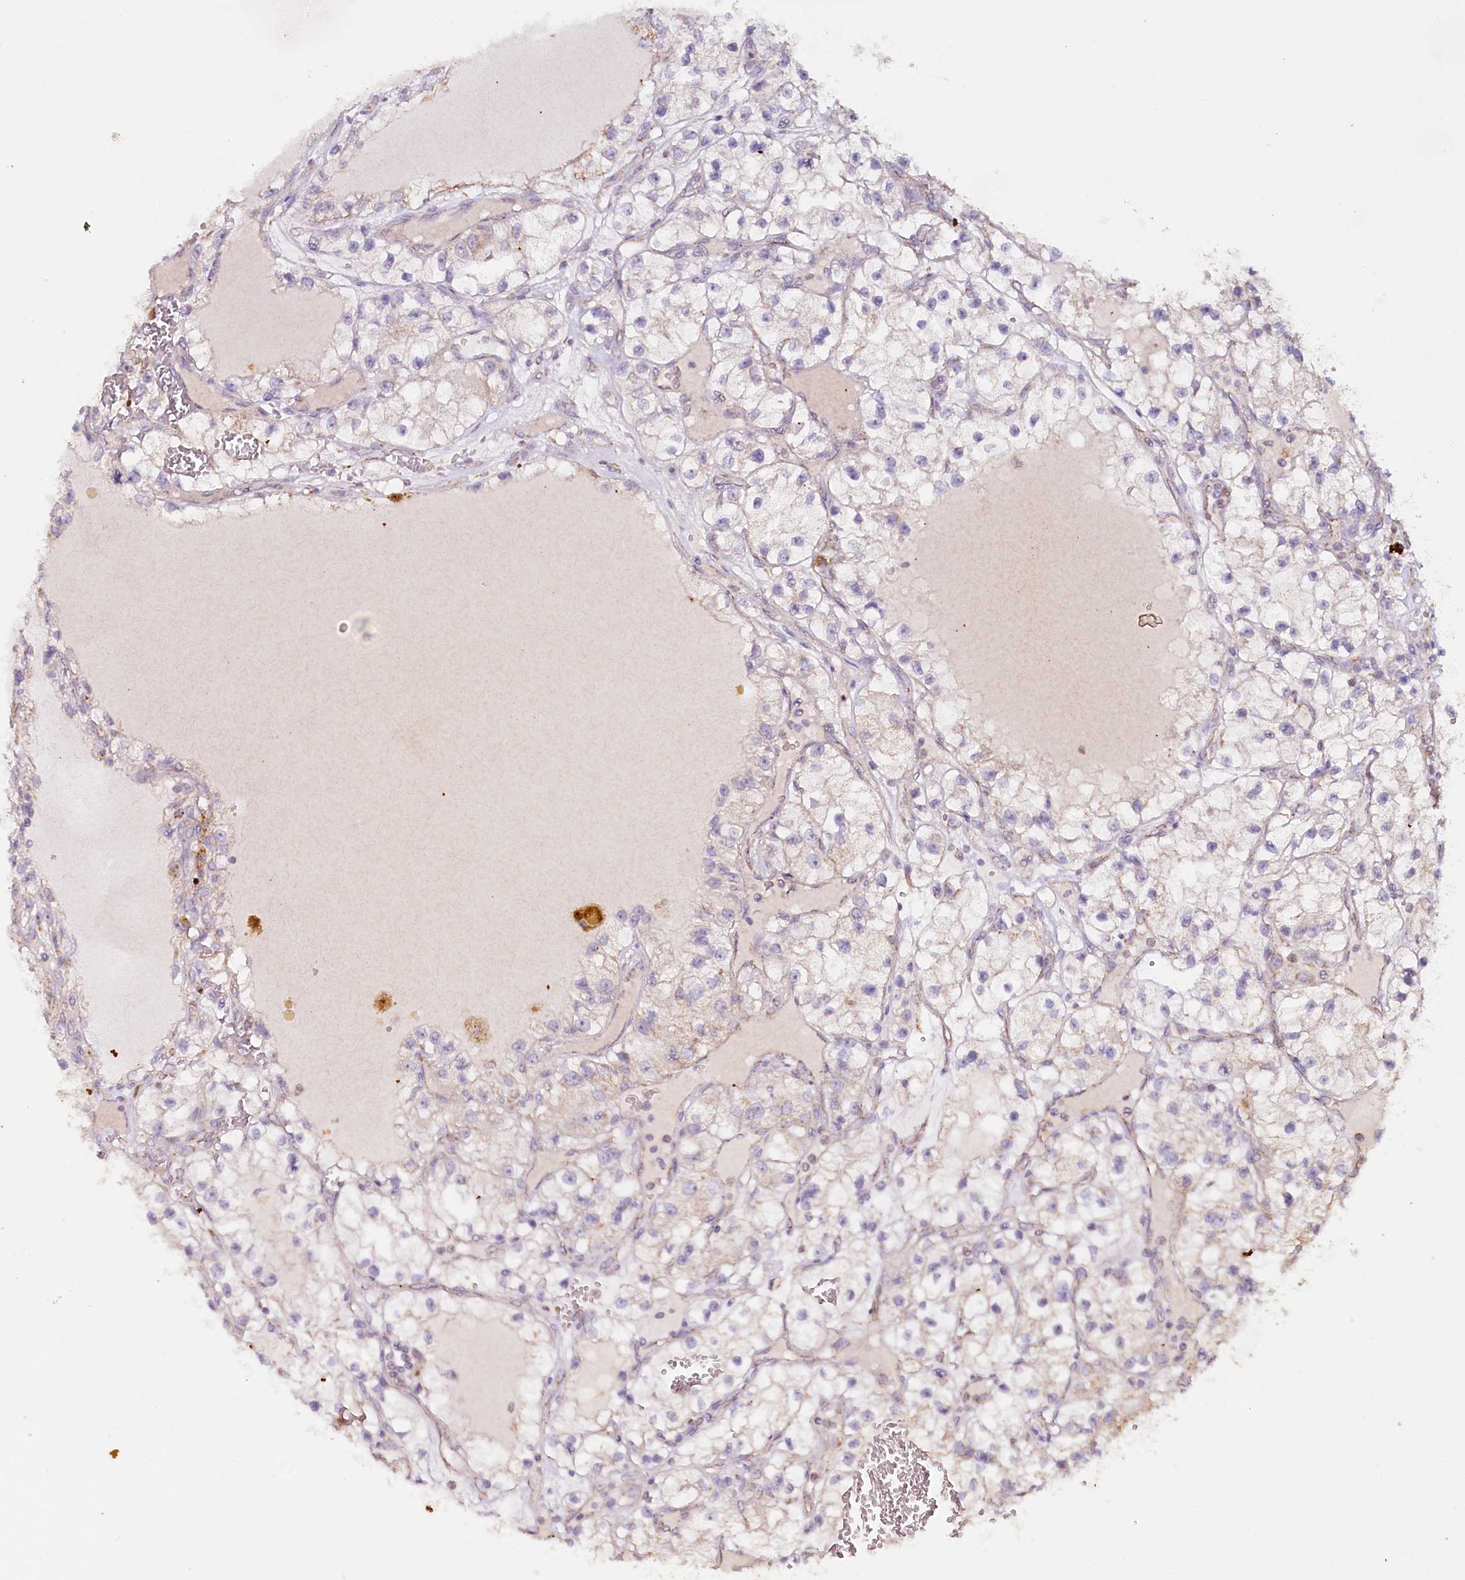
{"staining": {"intensity": "negative", "quantity": "none", "location": "none"}, "tissue": "renal cancer", "cell_type": "Tumor cells", "image_type": "cancer", "snomed": [{"axis": "morphology", "description": "Adenocarcinoma, NOS"}, {"axis": "topography", "description": "Kidney"}], "caption": "The micrograph reveals no staining of tumor cells in renal adenocarcinoma.", "gene": "MMP25", "patient": {"sex": "female", "age": 57}}